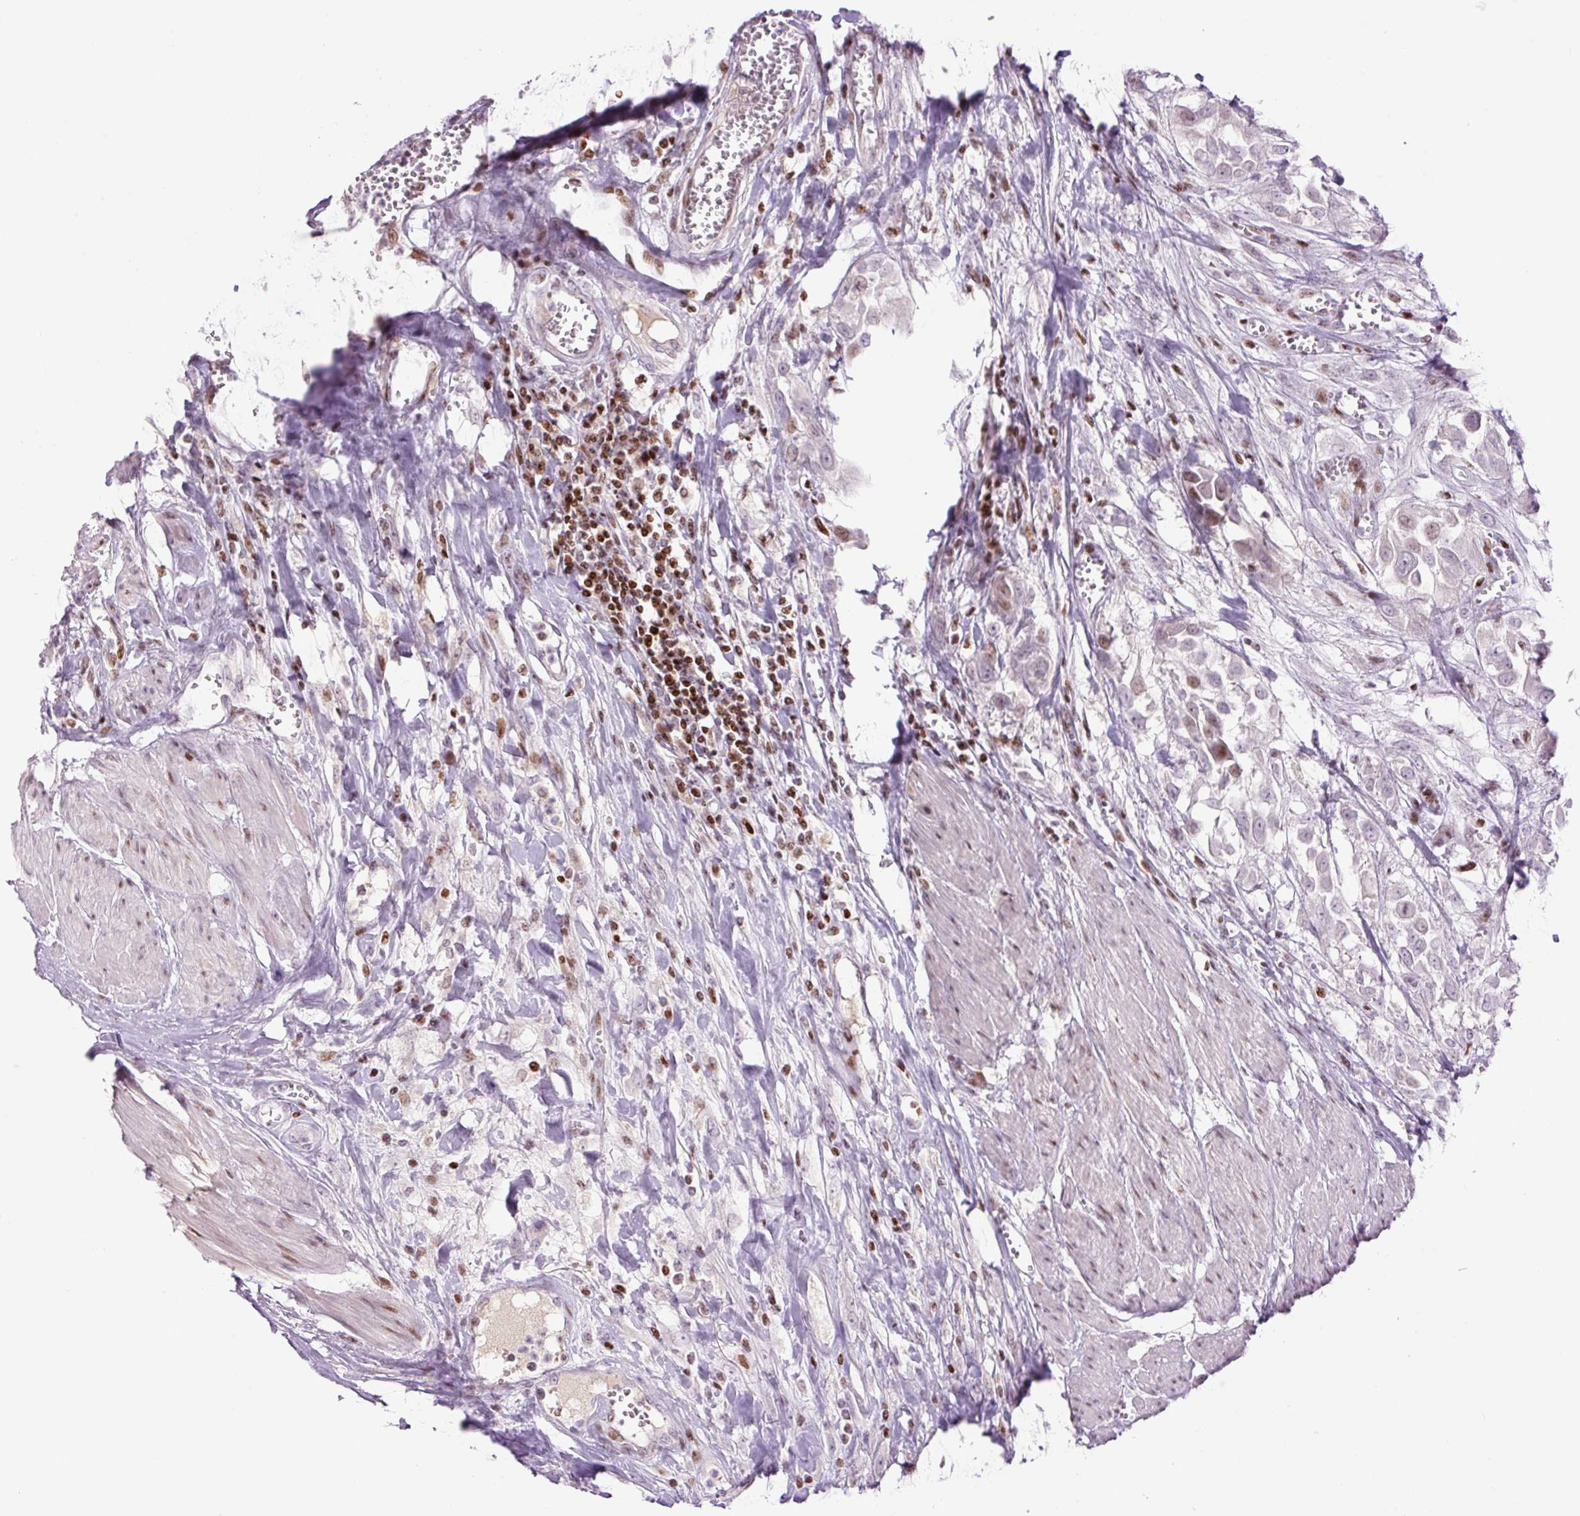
{"staining": {"intensity": "moderate", "quantity": "<25%", "location": "nuclear"}, "tissue": "urothelial cancer", "cell_type": "Tumor cells", "image_type": "cancer", "snomed": [{"axis": "morphology", "description": "Urothelial carcinoma, High grade"}, {"axis": "topography", "description": "Urinary bladder"}], "caption": "The histopathology image reveals immunohistochemical staining of urothelial cancer. There is moderate nuclear staining is present in about <25% of tumor cells. The staining is performed using DAB brown chromogen to label protein expression. The nuclei are counter-stained blue using hematoxylin.", "gene": "TMEM177", "patient": {"sex": "male", "age": 57}}